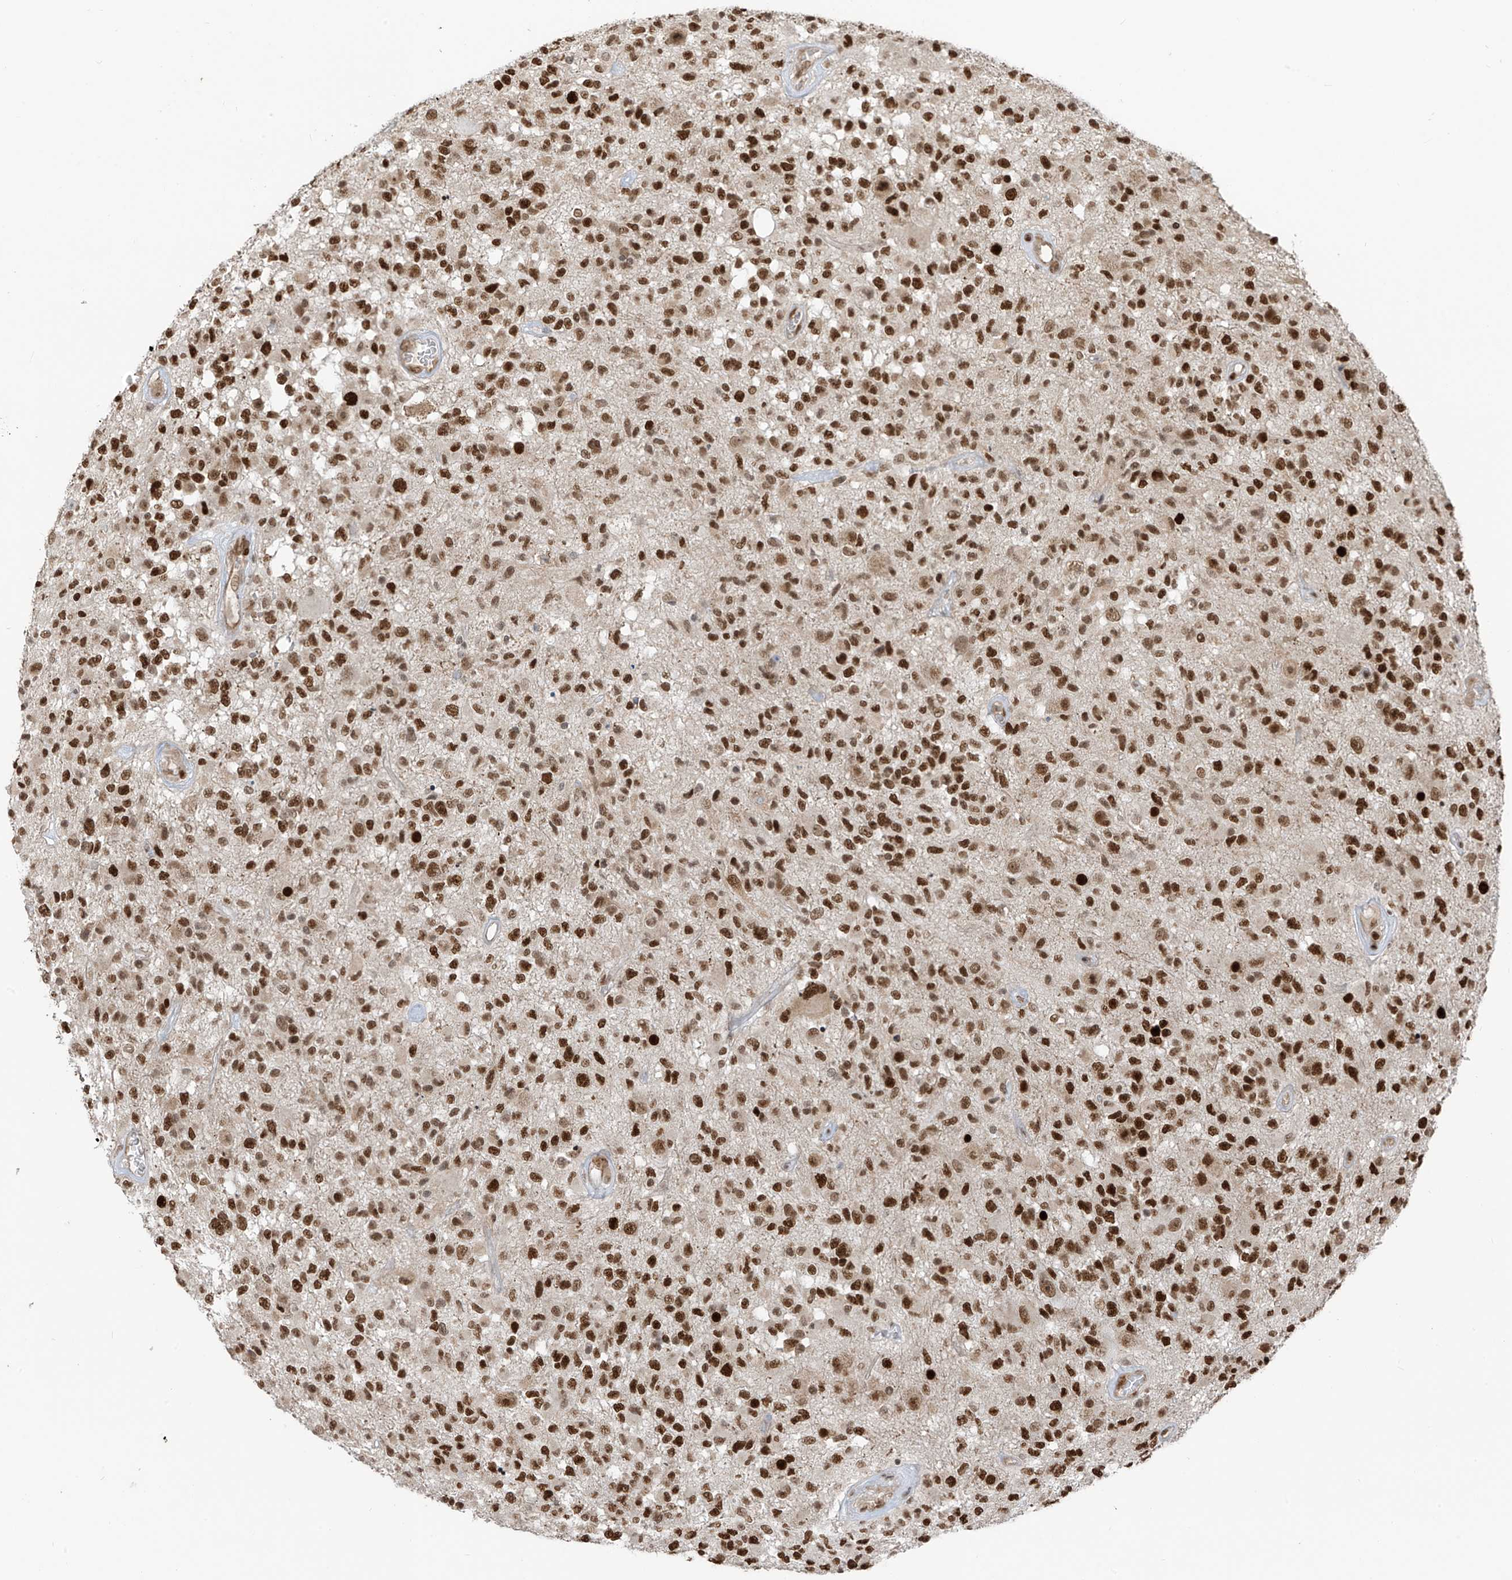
{"staining": {"intensity": "strong", "quantity": ">75%", "location": "nuclear"}, "tissue": "glioma", "cell_type": "Tumor cells", "image_type": "cancer", "snomed": [{"axis": "morphology", "description": "Glioma, malignant, High grade"}, {"axis": "morphology", "description": "Glioblastoma, NOS"}, {"axis": "topography", "description": "Brain"}], "caption": "This histopathology image reveals immunohistochemistry (IHC) staining of glioma, with high strong nuclear positivity in approximately >75% of tumor cells.", "gene": "ARHGEF3", "patient": {"sex": "male", "age": 60}}